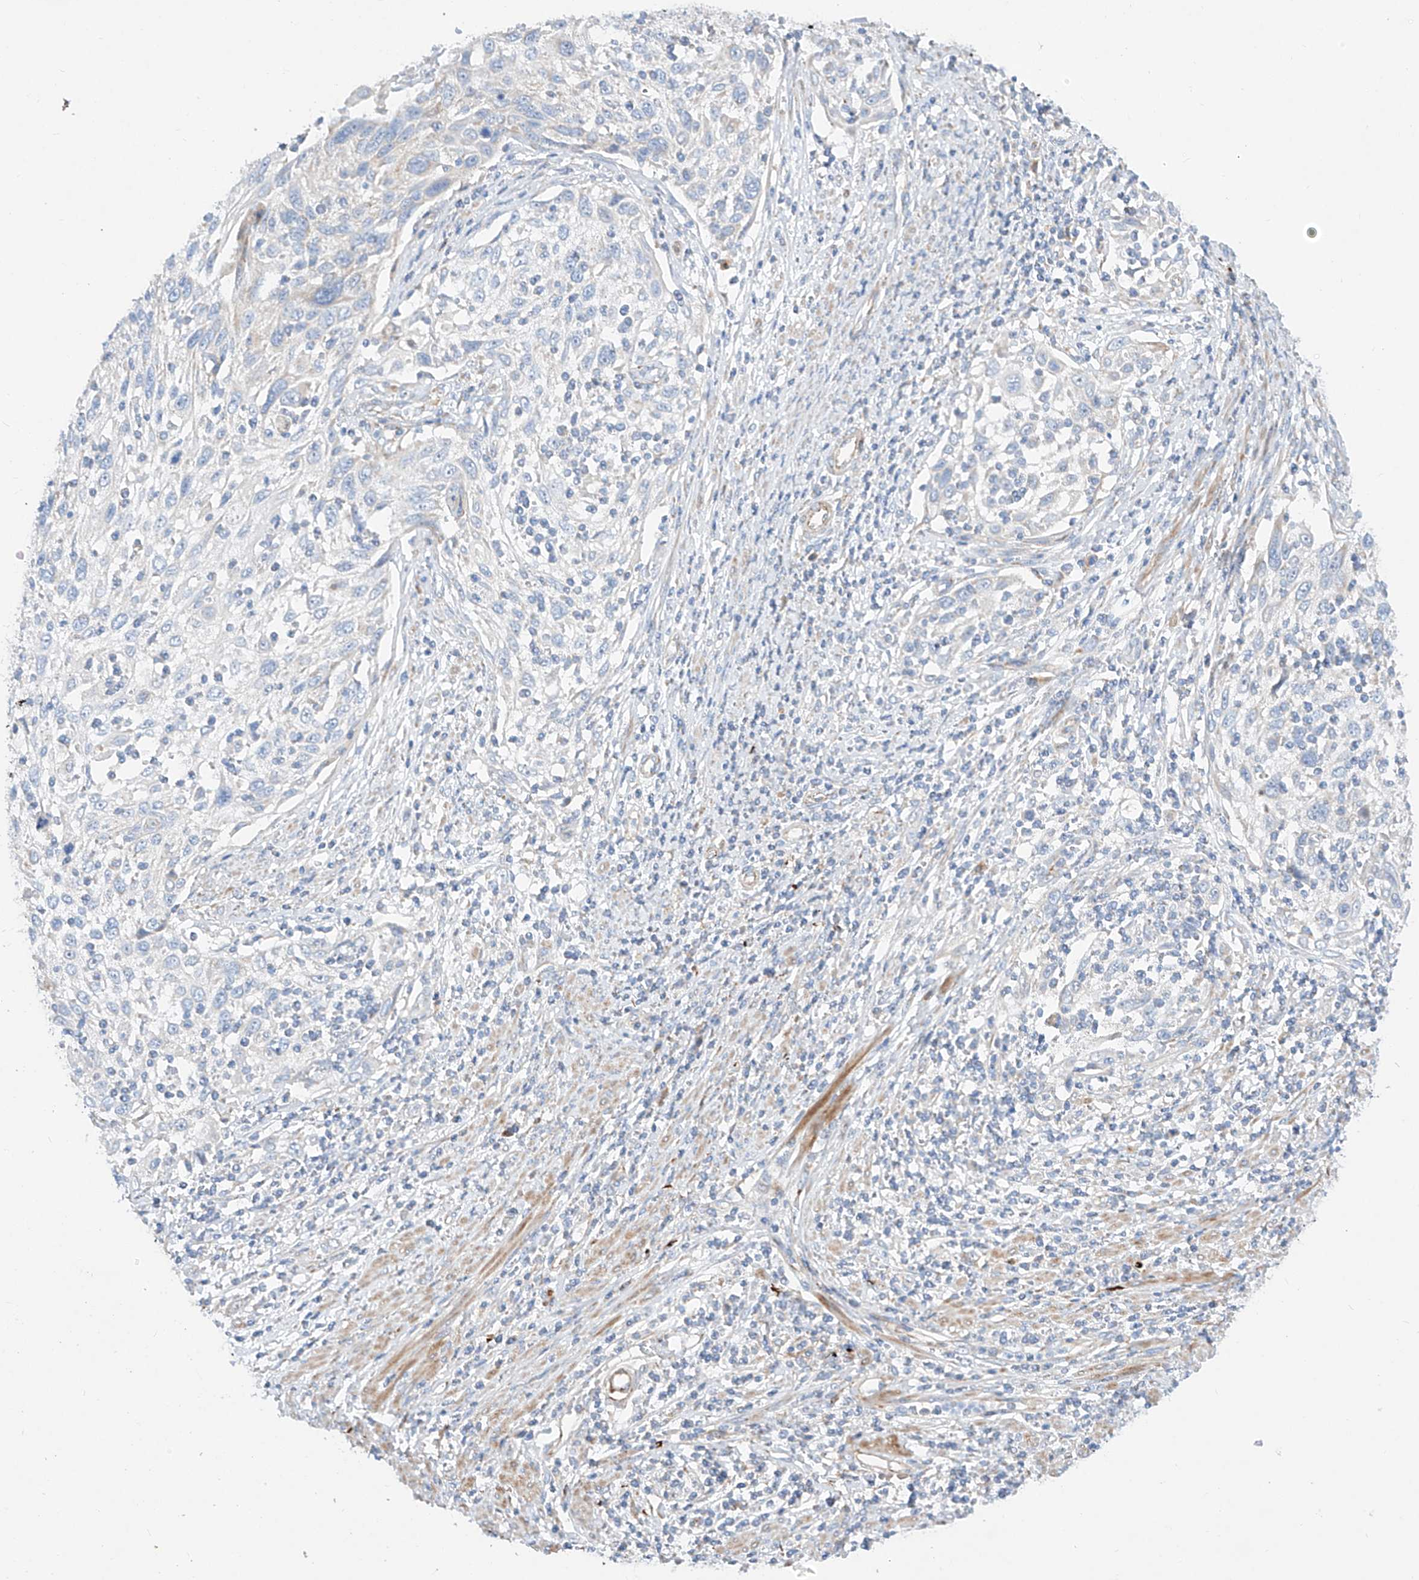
{"staining": {"intensity": "negative", "quantity": "none", "location": "none"}, "tissue": "cervical cancer", "cell_type": "Tumor cells", "image_type": "cancer", "snomed": [{"axis": "morphology", "description": "Squamous cell carcinoma, NOS"}, {"axis": "topography", "description": "Cervix"}], "caption": "The micrograph shows no staining of tumor cells in squamous cell carcinoma (cervical).", "gene": "CST9", "patient": {"sex": "female", "age": 70}}